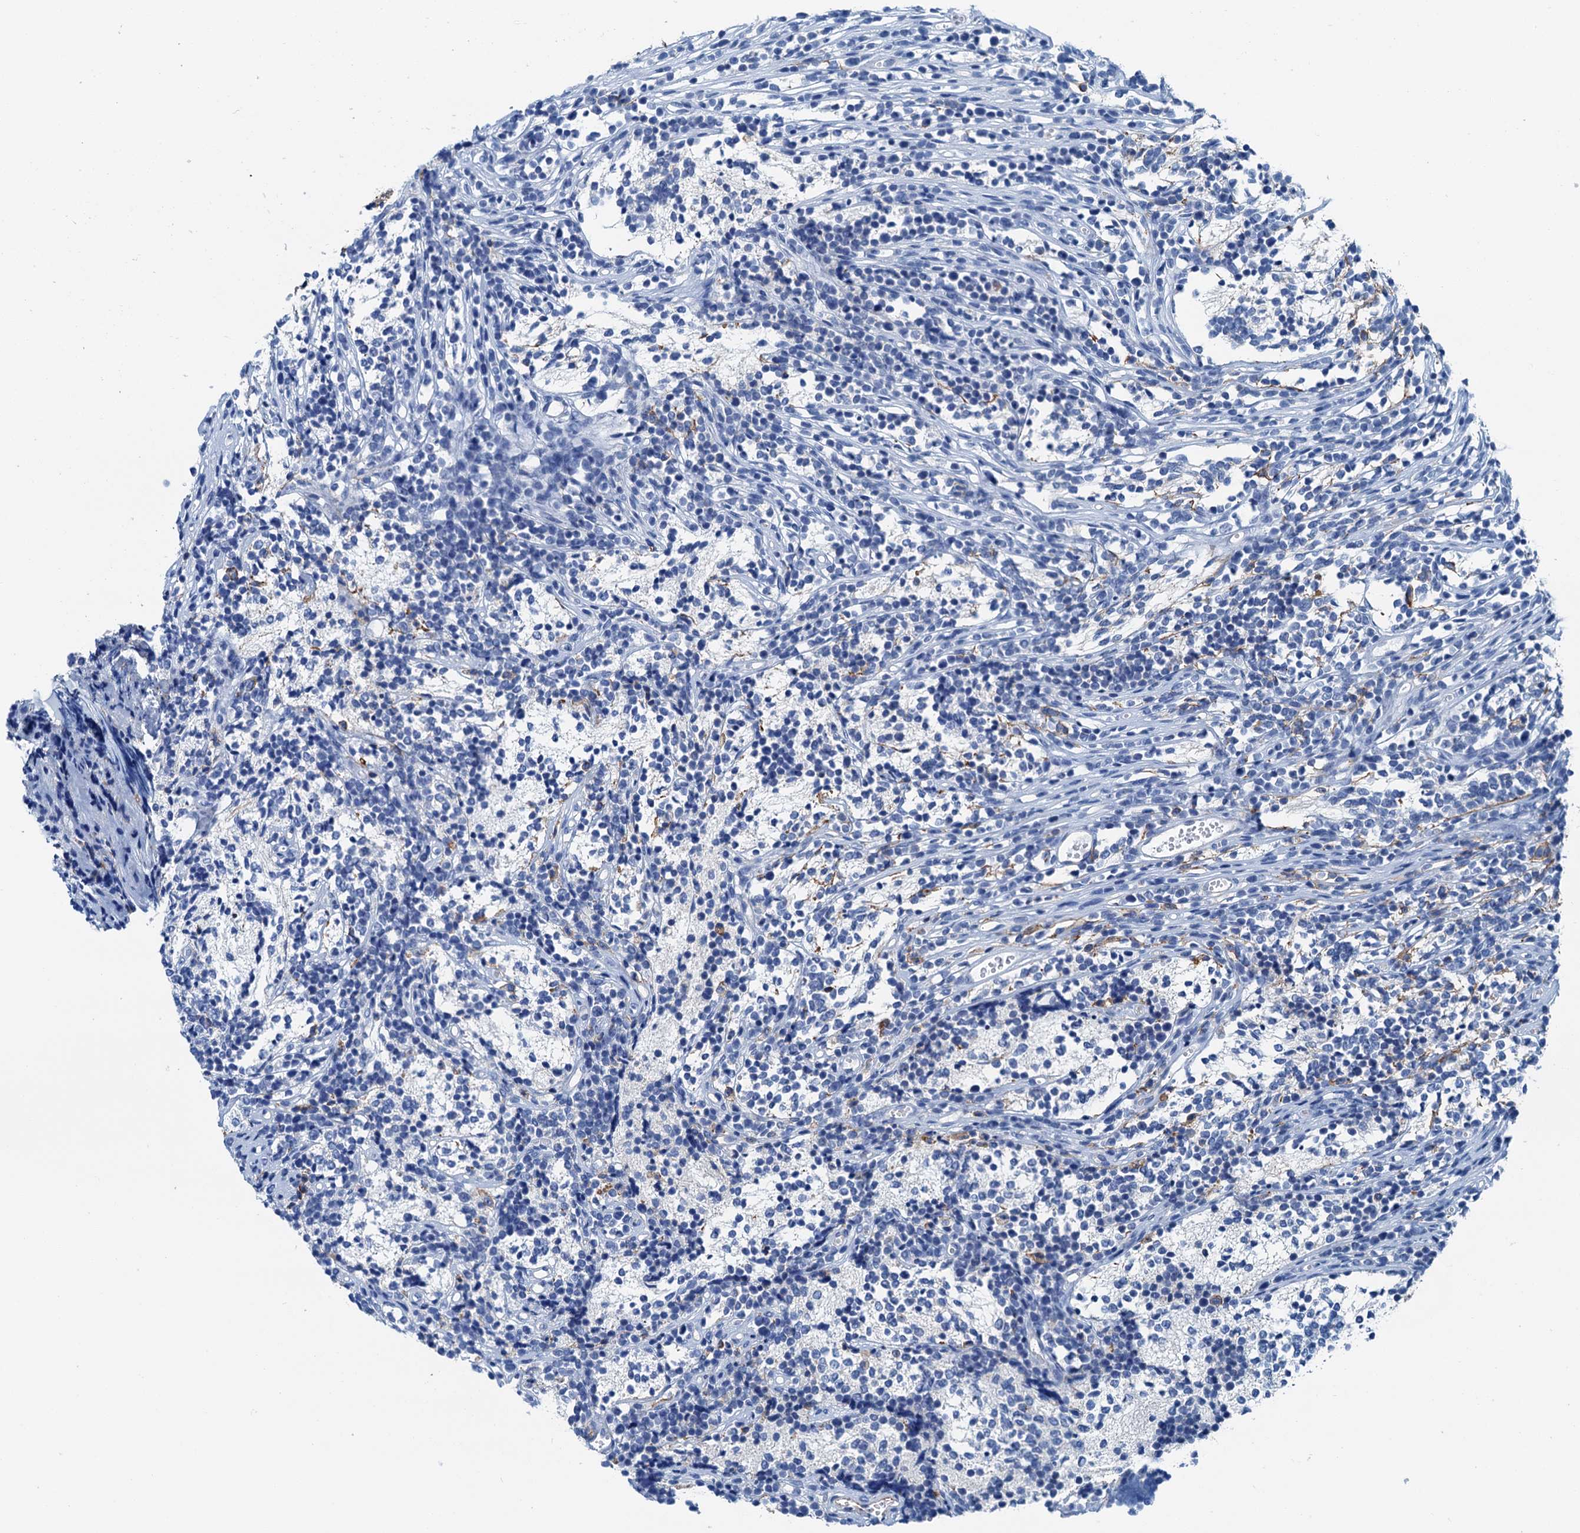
{"staining": {"intensity": "negative", "quantity": "none", "location": "none"}, "tissue": "glioma", "cell_type": "Tumor cells", "image_type": "cancer", "snomed": [{"axis": "morphology", "description": "Glioma, malignant, Low grade"}, {"axis": "topography", "description": "Brain"}], "caption": "Malignant glioma (low-grade) stained for a protein using immunohistochemistry (IHC) shows no positivity tumor cells.", "gene": "ELAC1", "patient": {"sex": "female", "age": 1}}